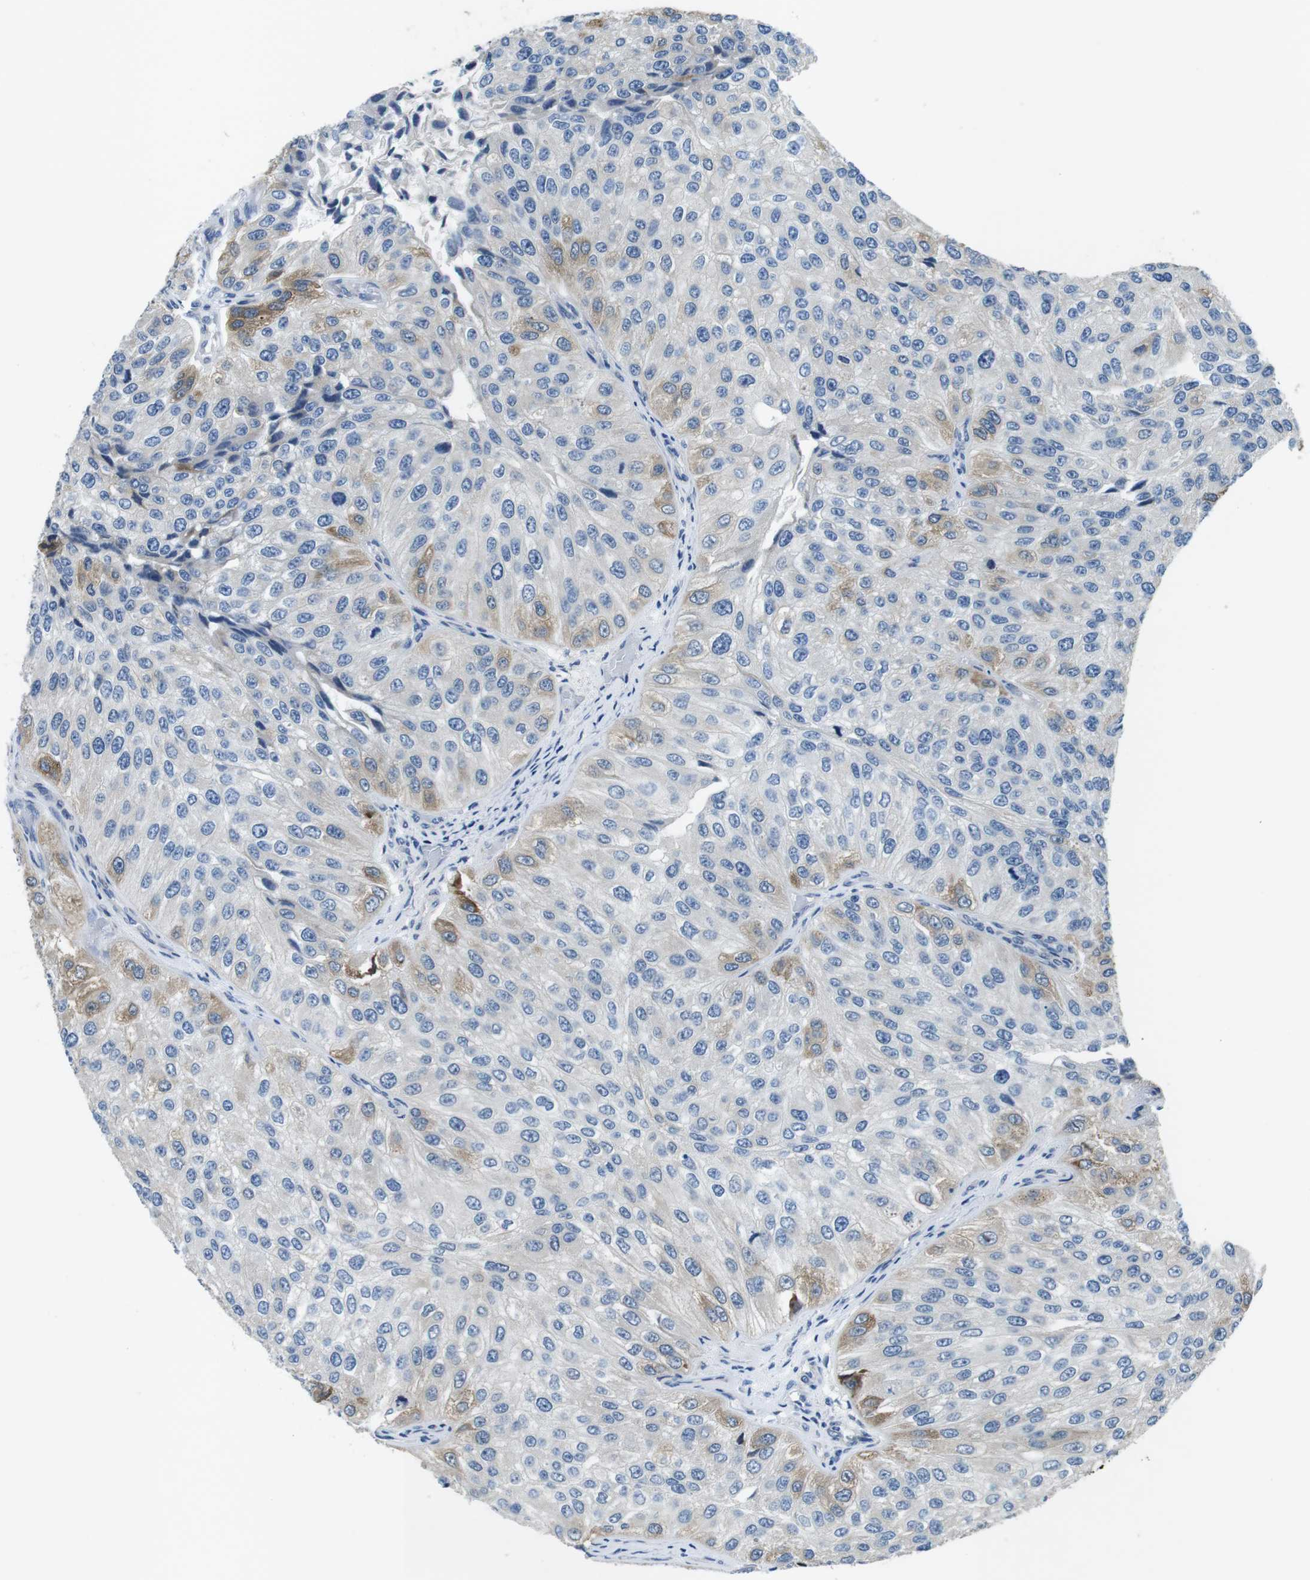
{"staining": {"intensity": "moderate", "quantity": "<25%", "location": "cytoplasmic/membranous"}, "tissue": "urothelial cancer", "cell_type": "Tumor cells", "image_type": "cancer", "snomed": [{"axis": "morphology", "description": "Urothelial carcinoma, High grade"}, {"axis": "topography", "description": "Kidney"}, {"axis": "topography", "description": "Urinary bladder"}], "caption": "Immunohistochemistry micrograph of human urothelial carcinoma (high-grade) stained for a protein (brown), which demonstrates low levels of moderate cytoplasmic/membranous positivity in approximately <25% of tumor cells.", "gene": "PHLDA1", "patient": {"sex": "male", "age": 77}}